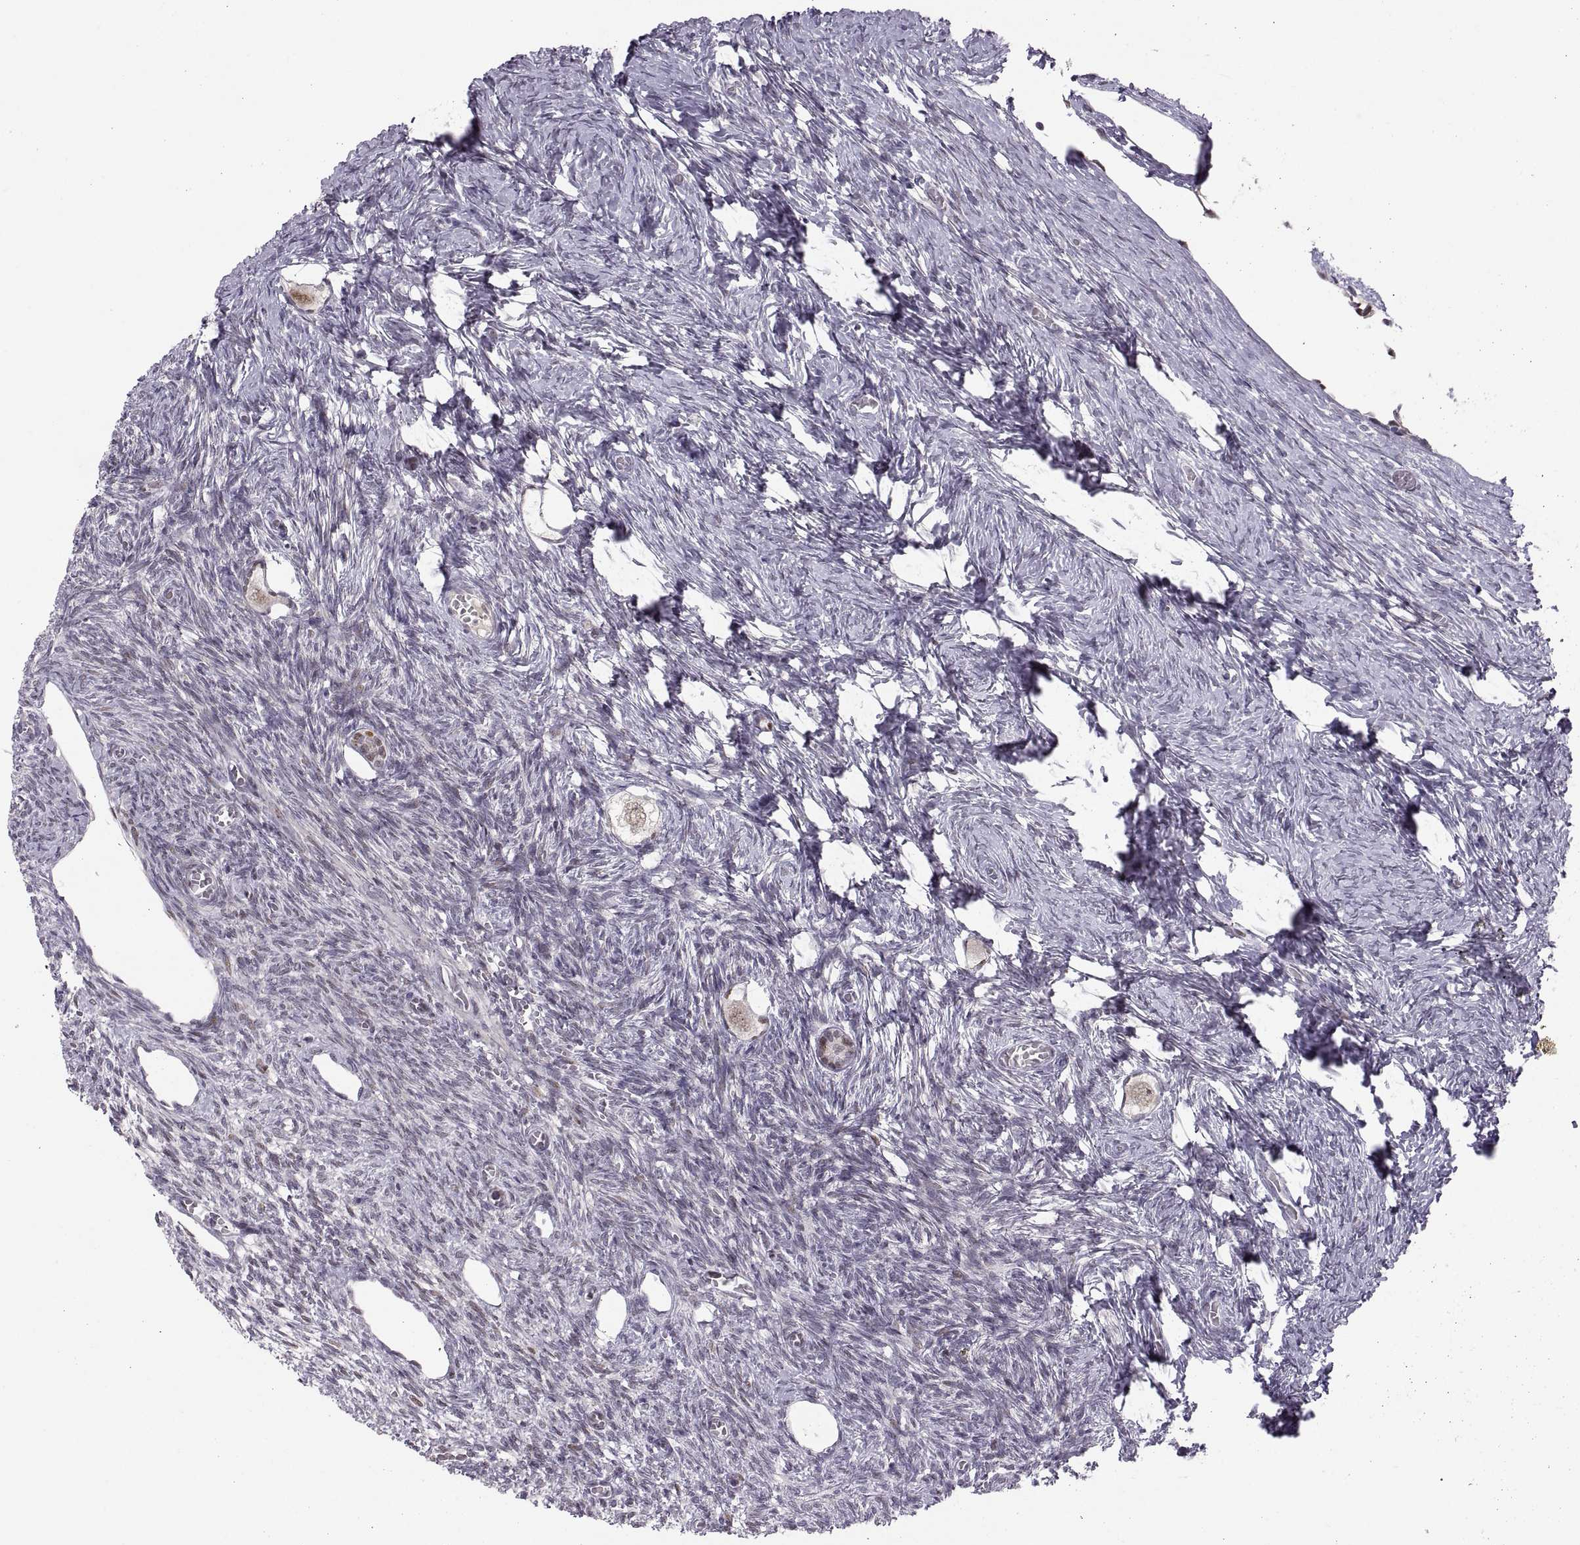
{"staining": {"intensity": "moderate", "quantity": "<25%", "location": "nuclear"}, "tissue": "ovary", "cell_type": "Follicle cells", "image_type": "normal", "snomed": [{"axis": "morphology", "description": "Normal tissue, NOS"}, {"axis": "topography", "description": "Ovary"}], "caption": "The micrograph reveals staining of normal ovary, revealing moderate nuclear protein expression (brown color) within follicle cells. (IHC, brightfield microscopy, high magnification).", "gene": "SNAI1", "patient": {"sex": "female", "age": 27}}